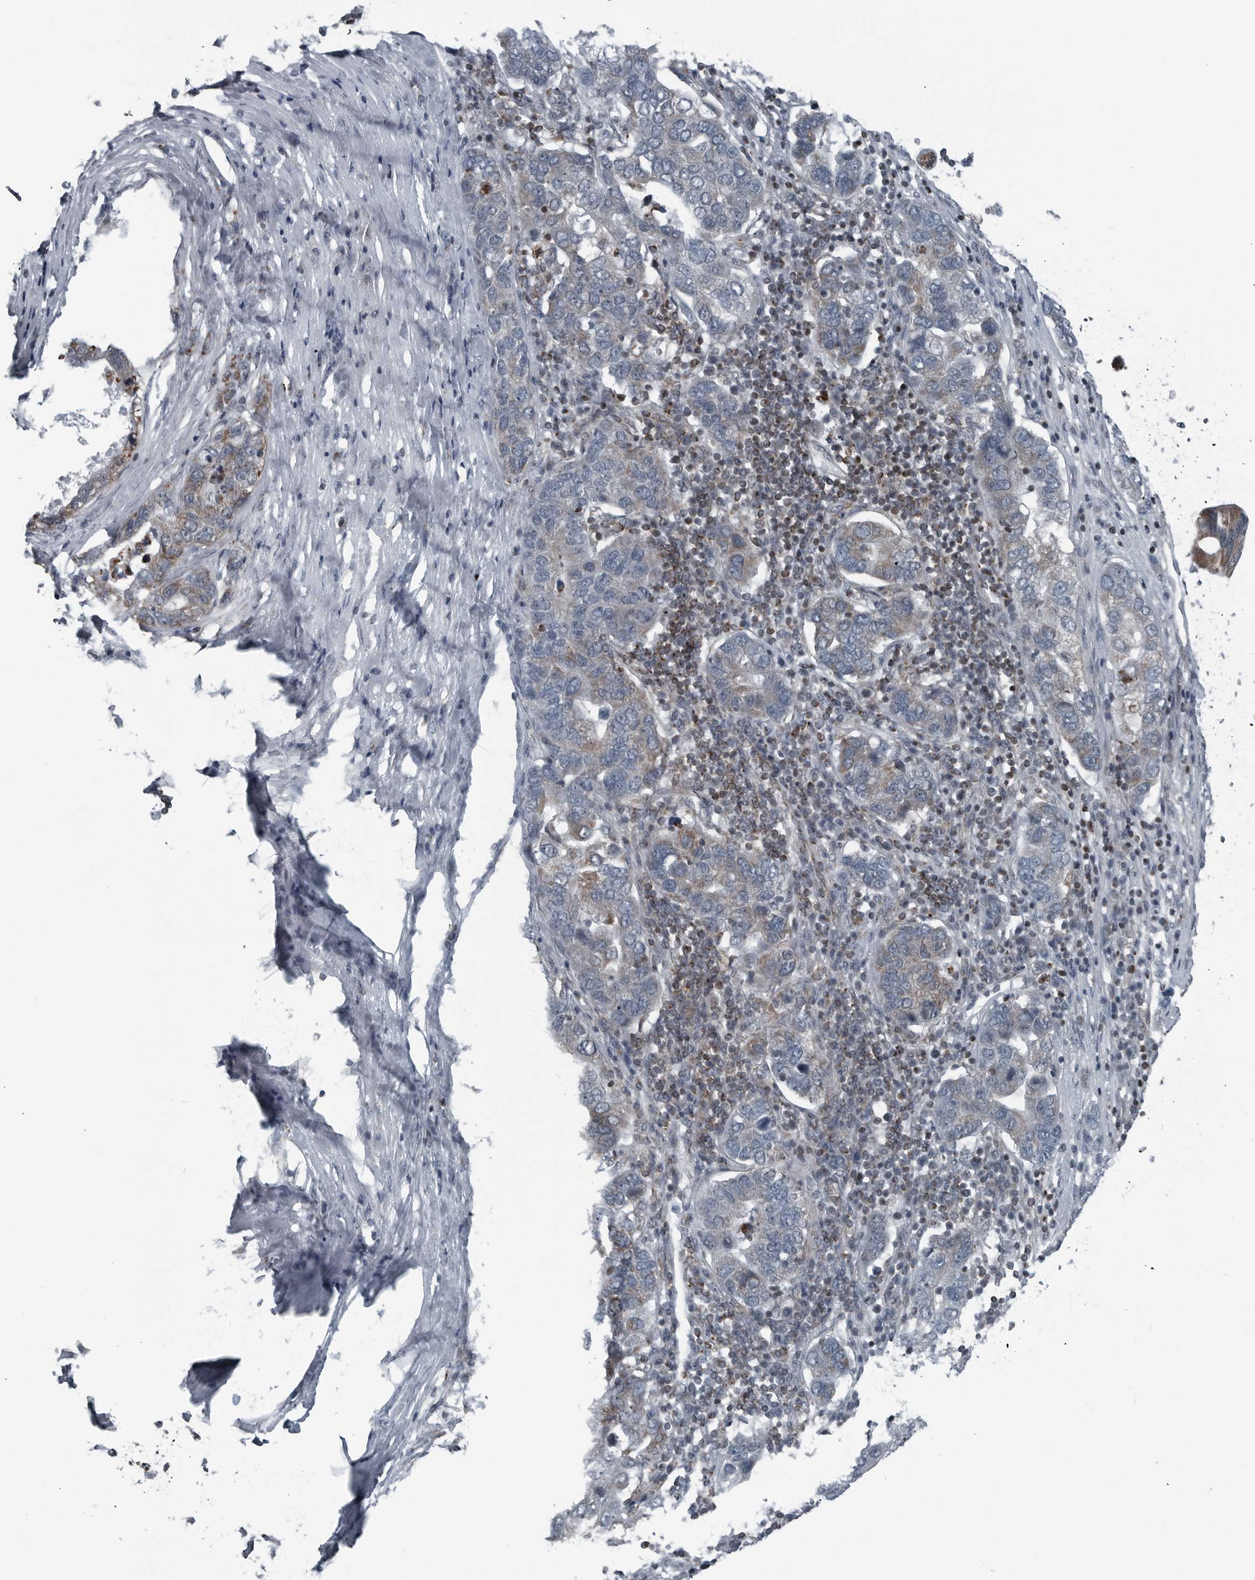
{"staining": {"intensity": "moderate", "quantity": "25%-75%", "location": "cytoplasmic/membranous"}, "tissue": "pancreatic cancer", "cell_type": "Tumor cells", "image_type": "cancer", "snomed": [{"axis": "morphology", "description": "Adenocarcinoma, NOS"}, {"axis": "topography", "description": "Pancreas"}], "caption": "Immunohistochemical staining of pancreatic cancer shows medium levels of moderate cytoplasmic/membranous protein staining in about 25%-75% of tumor cells.", "gene": "GAK", "patient": {"sex": "female", "age": 61}}